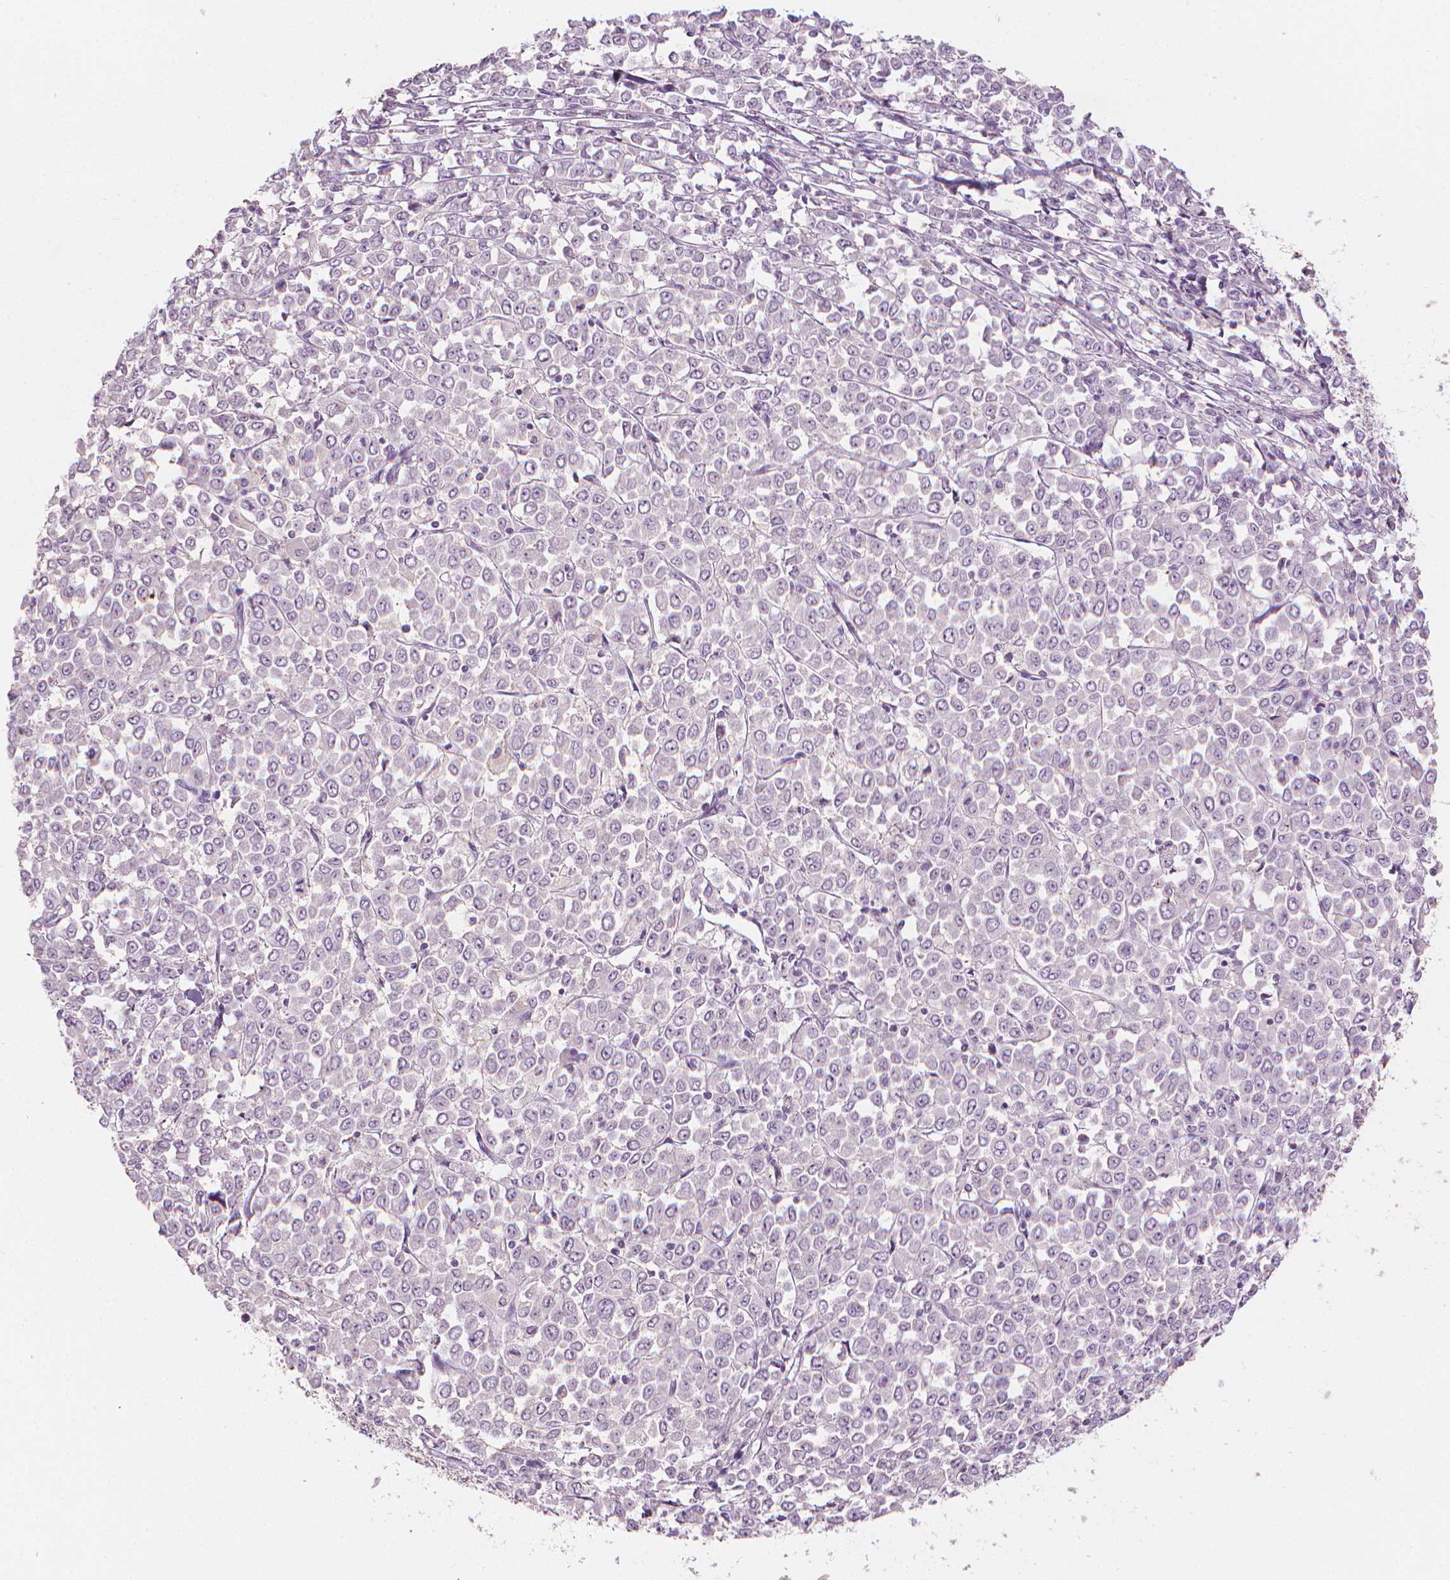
{"staining": {"intensity": "negative", "quantity": "none", "location": "none"}, "tissue": "stomach cancer", "cell_type": "Tumor cells", "image_type": "cancer", "snomed": [{"axis": "morphology", "description": "Adenocarcinoma, NOS"}, {"axis": "topography", "description": "Stomach, upper"}], "caption": "The immunohistochemistry micrograph has no significant staining in tumor cells of stomach cancer (adenocarcinoma) tissue.", "gene": "SHMT1", "patient": {"sex": "male", "age": 70}}